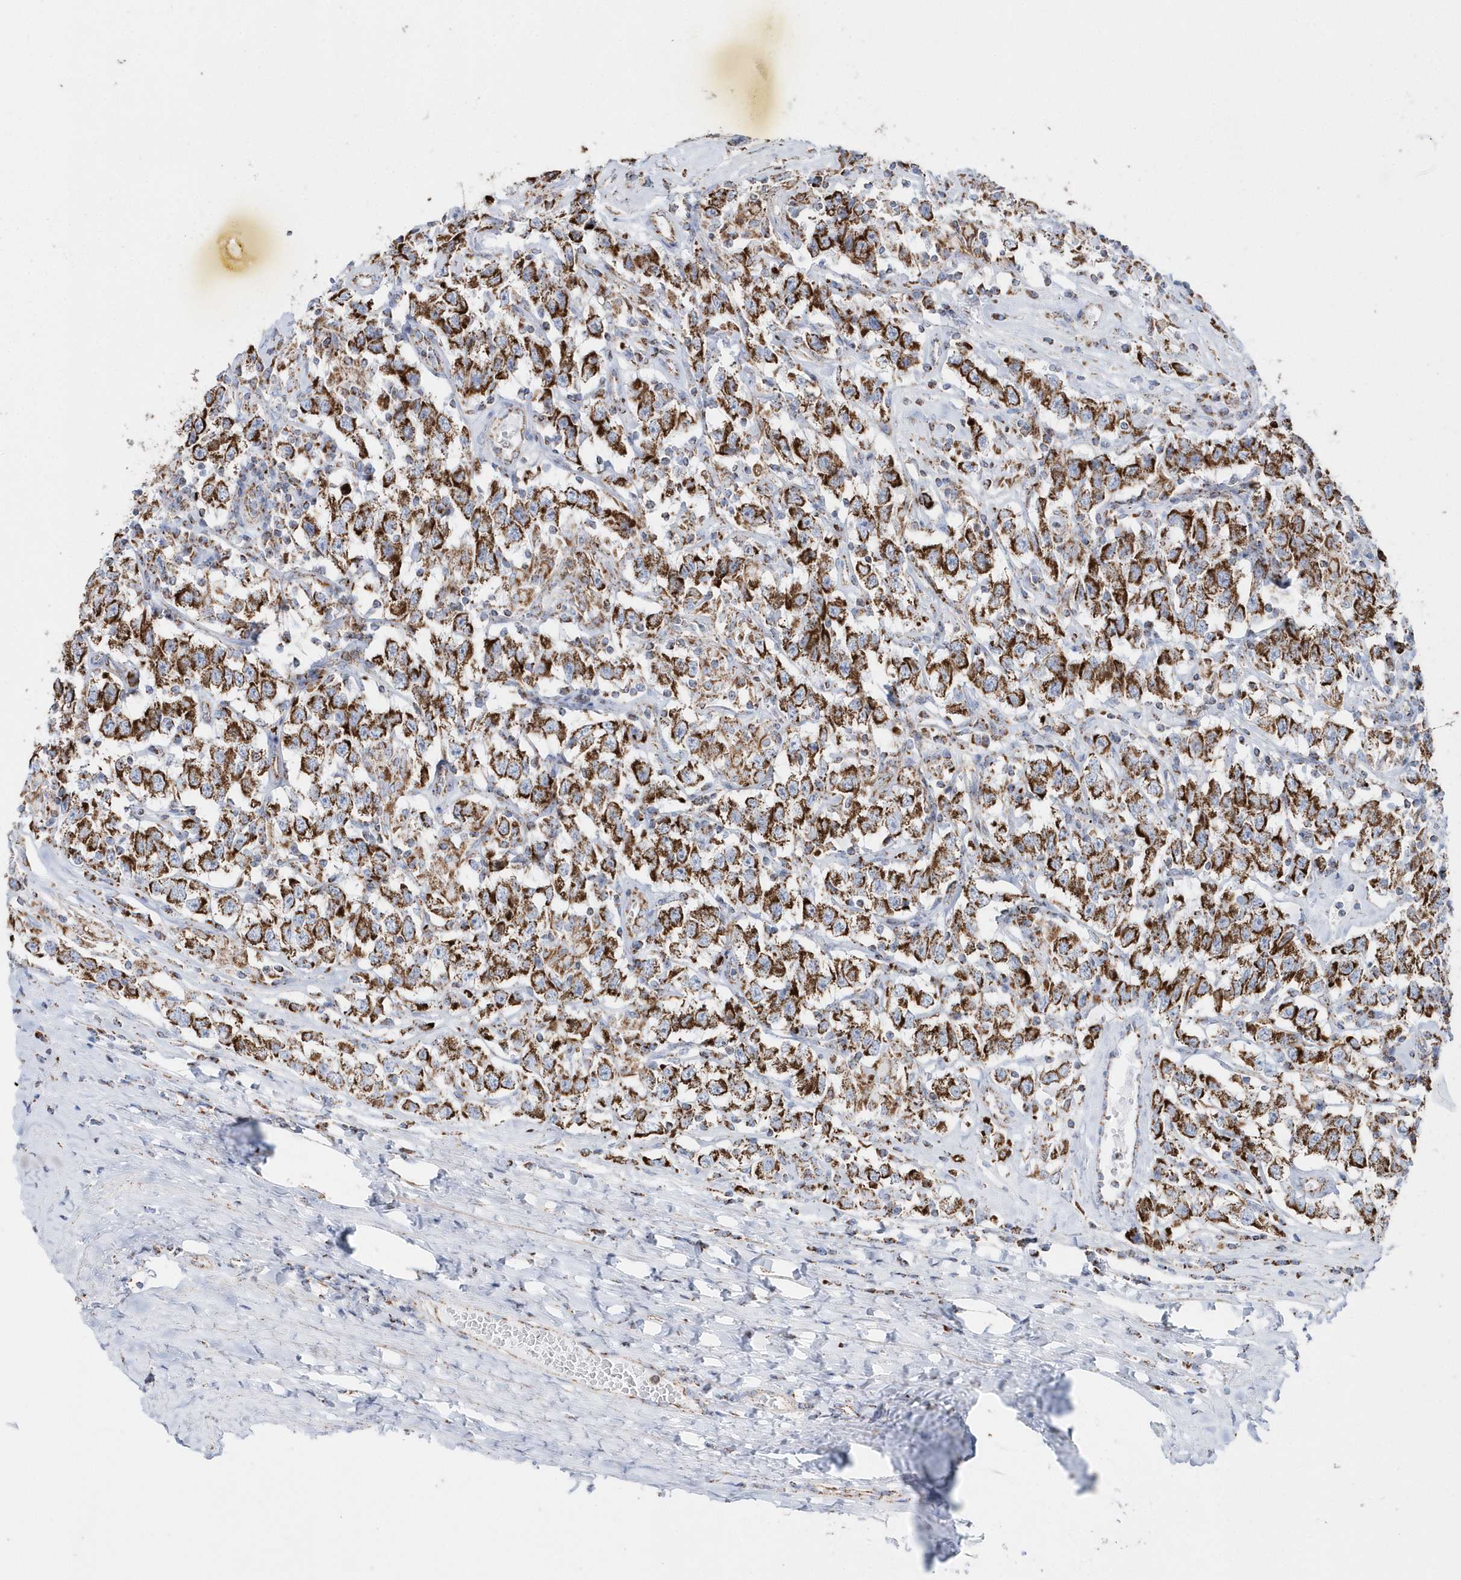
{"staining": {"intensity": "strong", "quantity": ">75%", "location": "cytoplasmic/membranous"}, "tissue": "testis cancer", "cell_type": "Tumor cells", "image_type": "cancer", "snomed": [{"axis": "morphology", "description": "Seminoma, NOS"}, {"axis": "topography", "description": "Testis"}], "caption": "Testis cancer (seminoma) stained with a brown dye exhibits strong cytoplasmic/membranous positive expression in about >75% of tumor cells.", "gene": "TMCO6", "patient": {"sex": "male", "age": 41}}